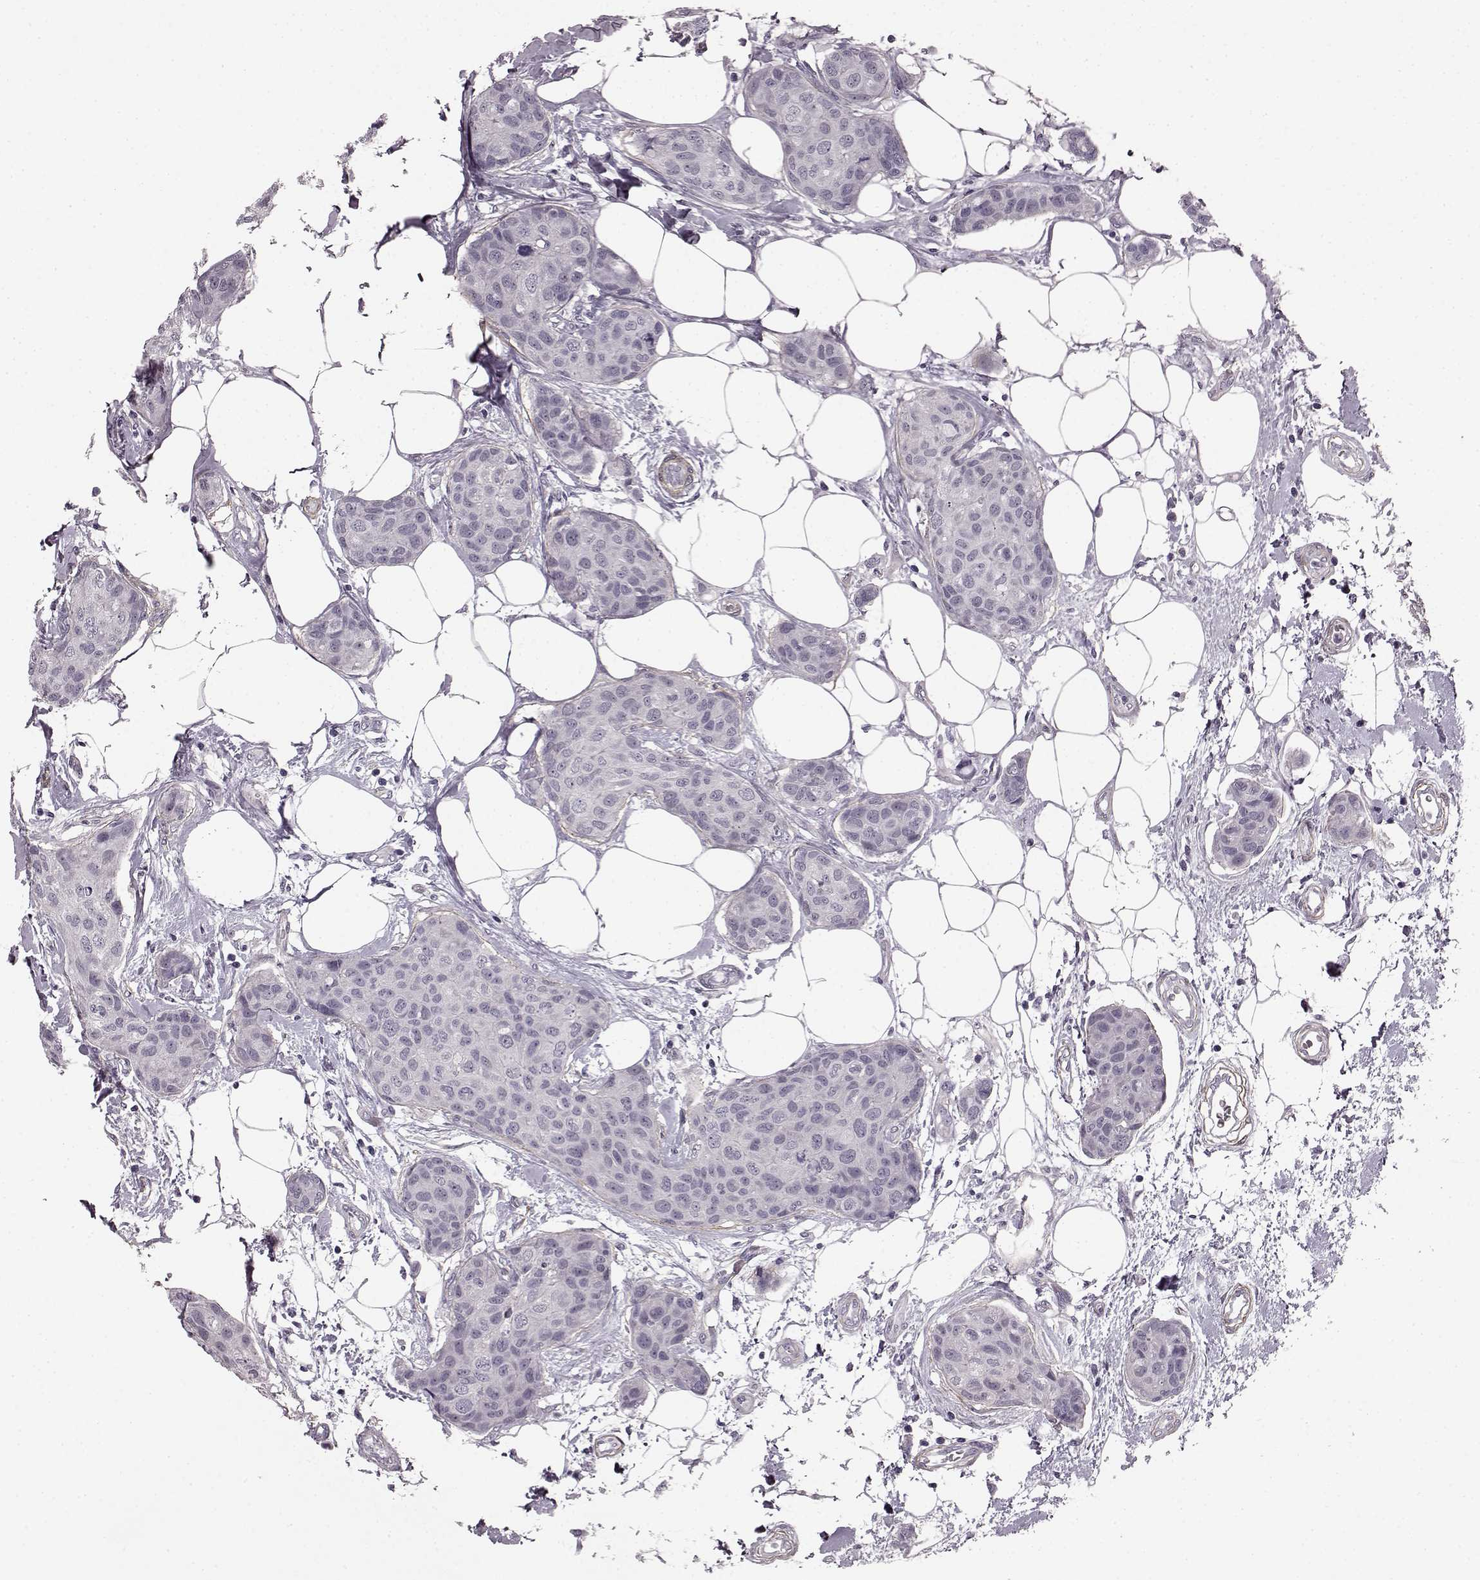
{"staining": {"intensity": "negative", "quantity": "none", "location": "none"}, "tissue": "breast cancer", "cell_type": "Tumor cells", "image_type": "cancer", "snomed": [{"axis": "morphology", "description": "Duct carcinoma"}, {"axis": "topography", "description": "Breast"}], "caption": "Tumor cells show no significant positivity in breast cancer (intraductal carcinoma). Nuclei are stained in blue.", "gene": "SLCO3A1", "patient": {"sex": "female", "age": 80}}